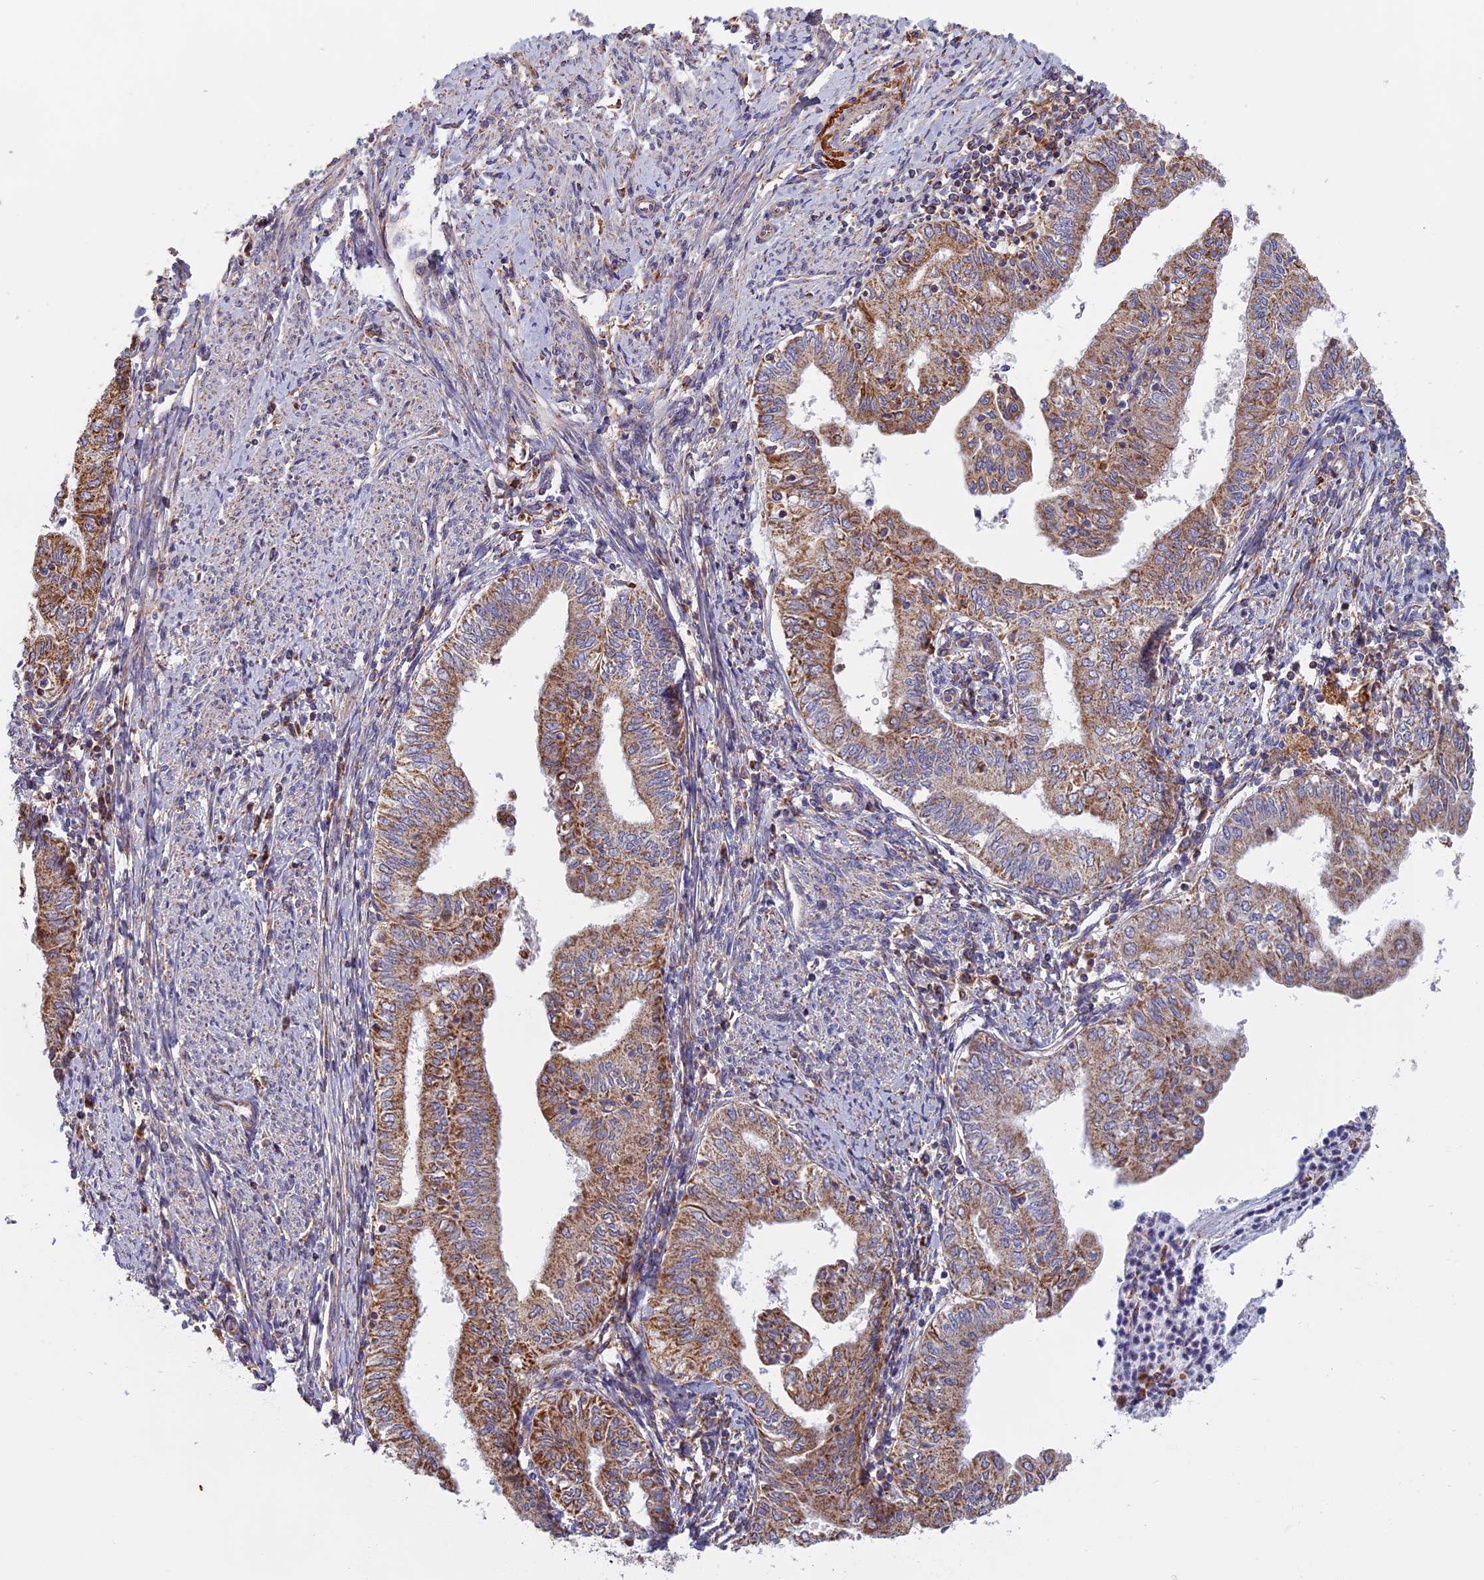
{"staining": {"intensity": "moderate", "quantity": "25%-75%", "location": "cytoplasmic/membranous"}, "tissue": "endometrial cancer", "cell_type": "Tumor cells", "image_type": "cancer", "snomed": [{"axis": "morphology", "description": "Adenocarcinoma, NOS"}, {"axis": "topography", "description": "Endometrium"}], "caption": "Moderate cytoplasmic/membranous protein staining is appreciated in about 25%-75% of tumor cells in endometrial cancer (adenocarcinoma).", "gene": "EDAR", "patient": {"sex": "female", "age": 66}}